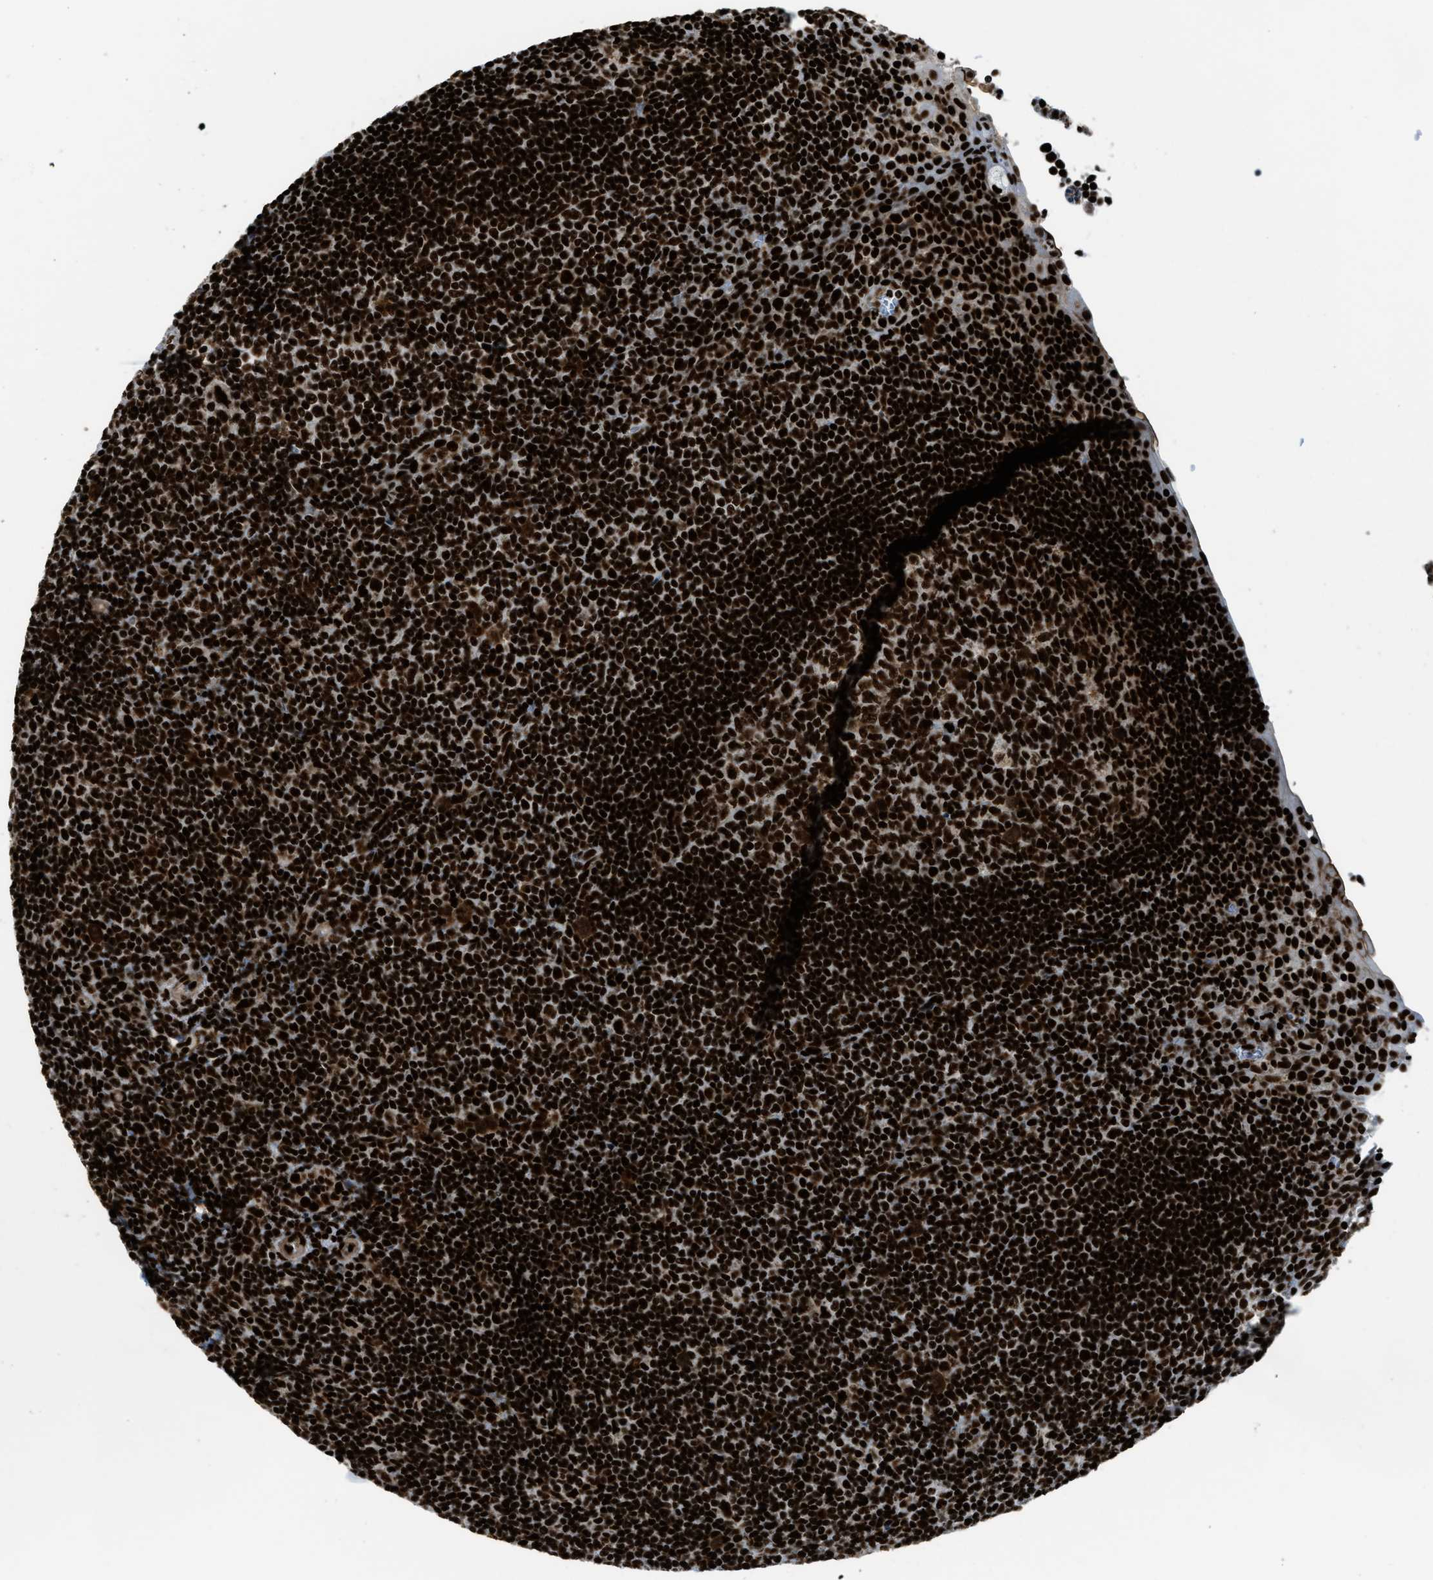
{"staining": {"intensity": "strong", "quantity": ">75%", "location": "nuclear"}, "tissue": "tonsil", "cell_type": "Germinal center cells", "image_type": "normal", "snomed": [{"axis": "morphology", "description": "Normal tissue, NOS"}, {"axis": "topography", "description": "Tonsil"}], "caption": "IHC of normal tonsil displays high levels of strong nuclear positivity in about >75% of germinal center cells. Nuclei are stained in blue.", "gene": "GABPB1", "patient": {"sex": "male", "age": 37}}